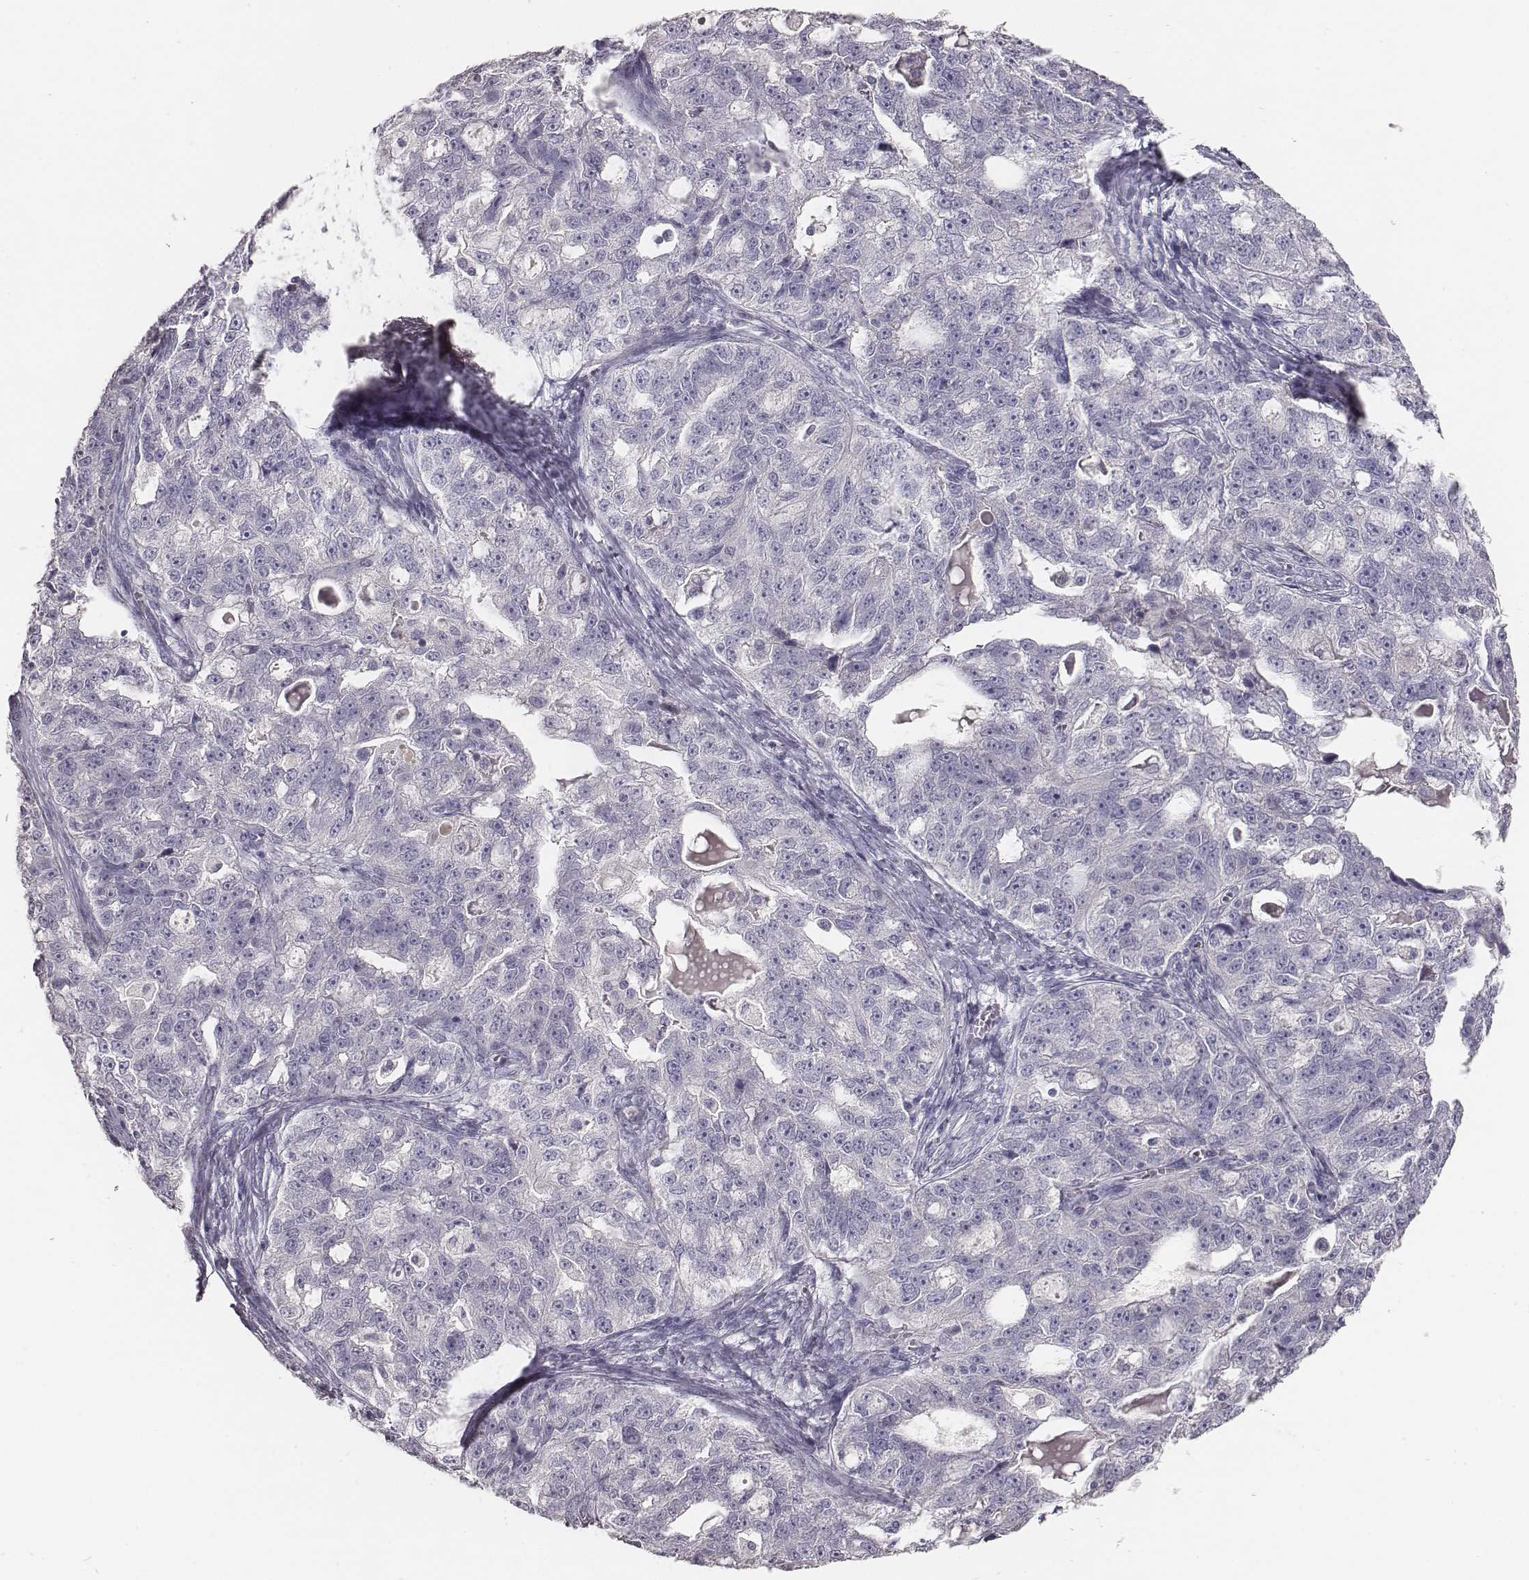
{"staining": {"intensity": "negative", "quantity": "none", "location": "none"}, "tissue": "ovarian cancer", "cell_type": "Tumor cells", "image_type": "cancer", "snomed": [{"axis": "morphology", "description": "Cystadenocarcinoma, serous, NOS"}, {"axis": "topography", "description": "Ovary"}], "caption": "Ovarian cancer was stained to show a protein in brown. There is no significant positivity in tumor cells.", "gene": "MYH6", "patient": {"sex": "female", "age": 51}}